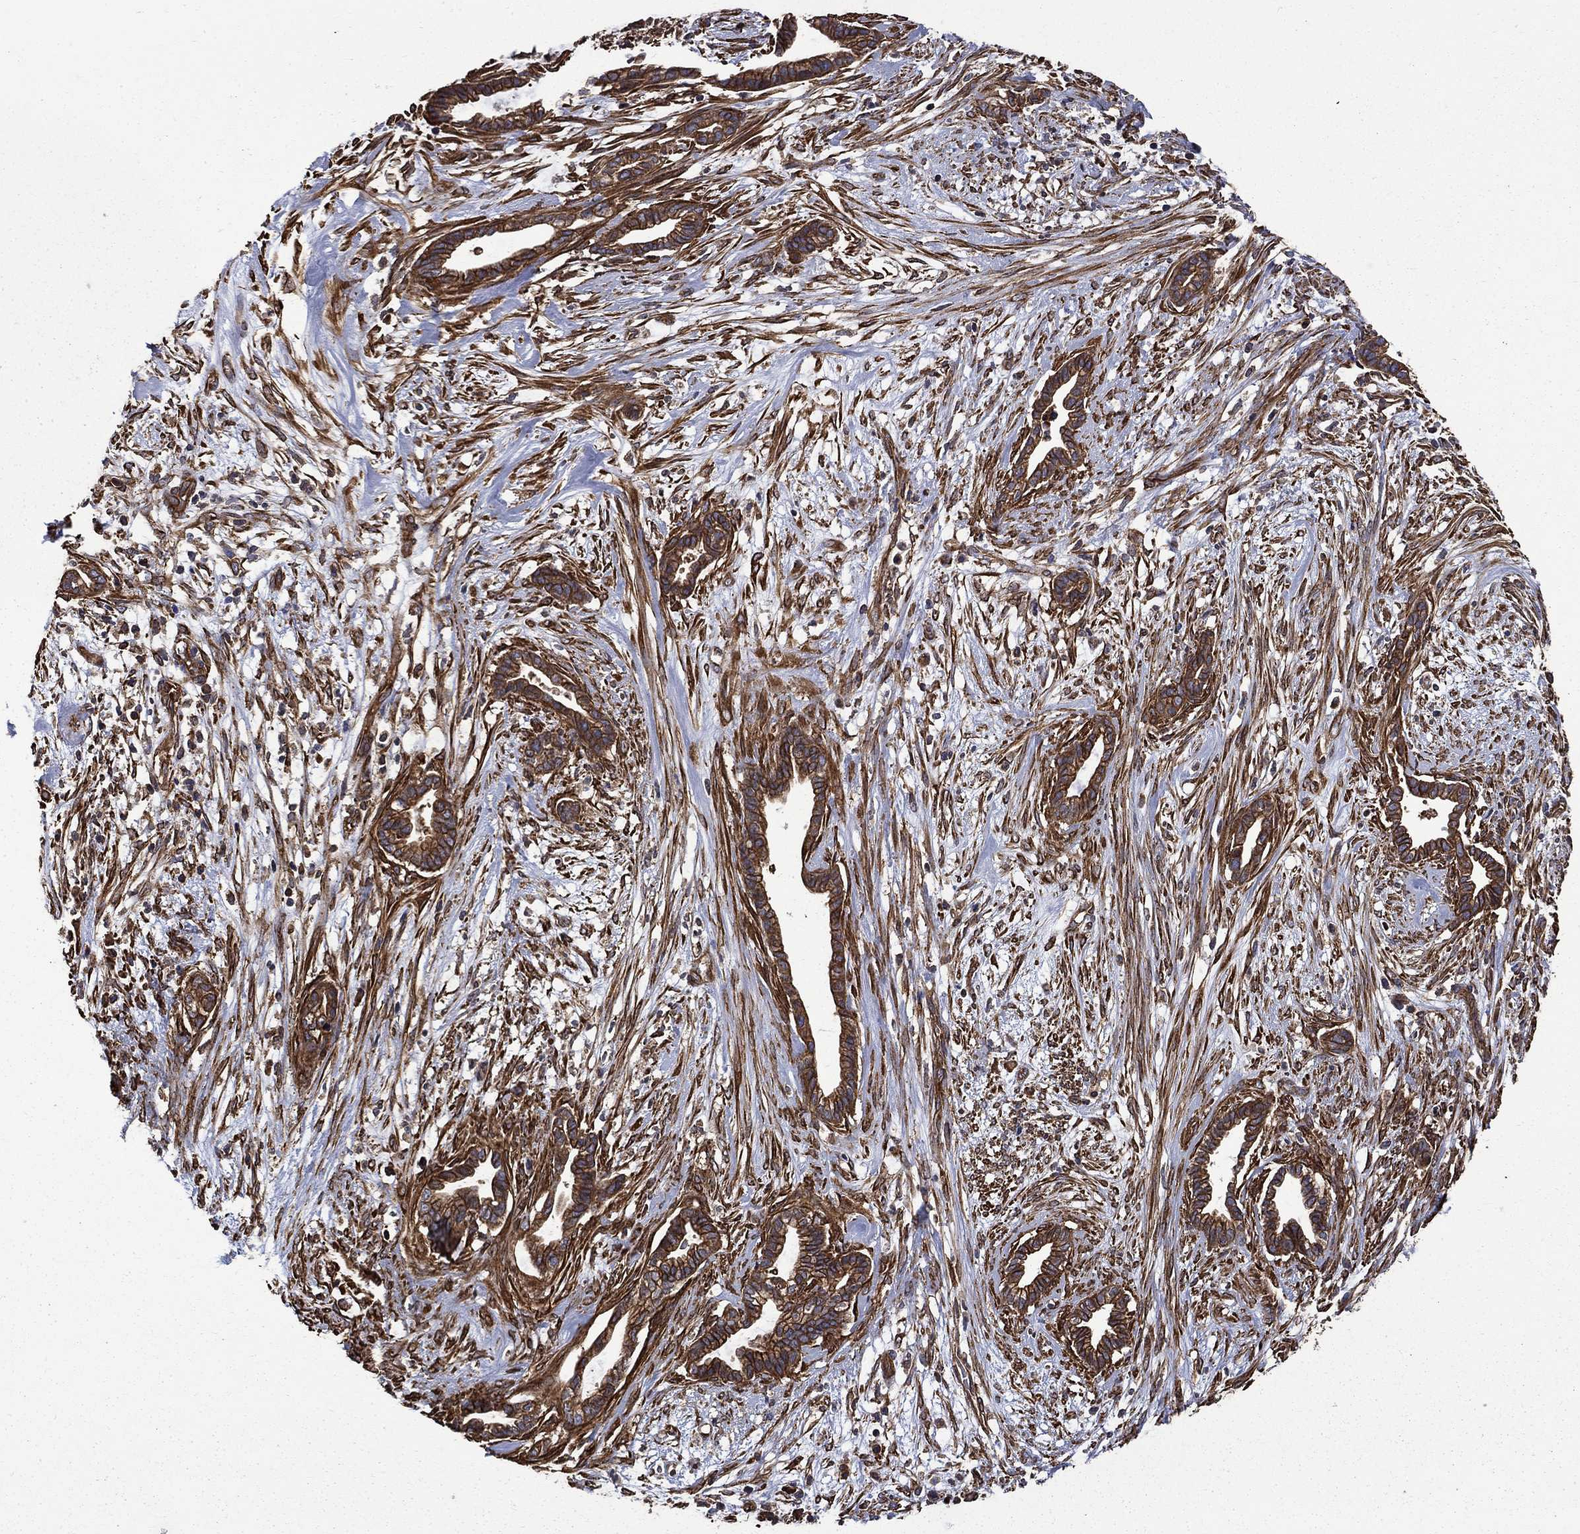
{"staining": {"intensity": "strong", "quantity": ">75%", "location": "cytoplasmic/membranous"}, "tissue": "cervical cancer", "cell_type": "Tumor cells", "image_type": "cancer", "snomed": [{"axis": "morphology", "description": "Adenocarcinoma, NOS"}, {"axis": "topography", "description": "Cervix"}], "caption": "Human adenocarcinoma (cervical) stained for a protein (brown) exhibits strong cytoplasmic/membranous positive staining in about >75% of tumor cells.", "gene": "CUTC", "patient": {"sex": "female", "age": 62}}